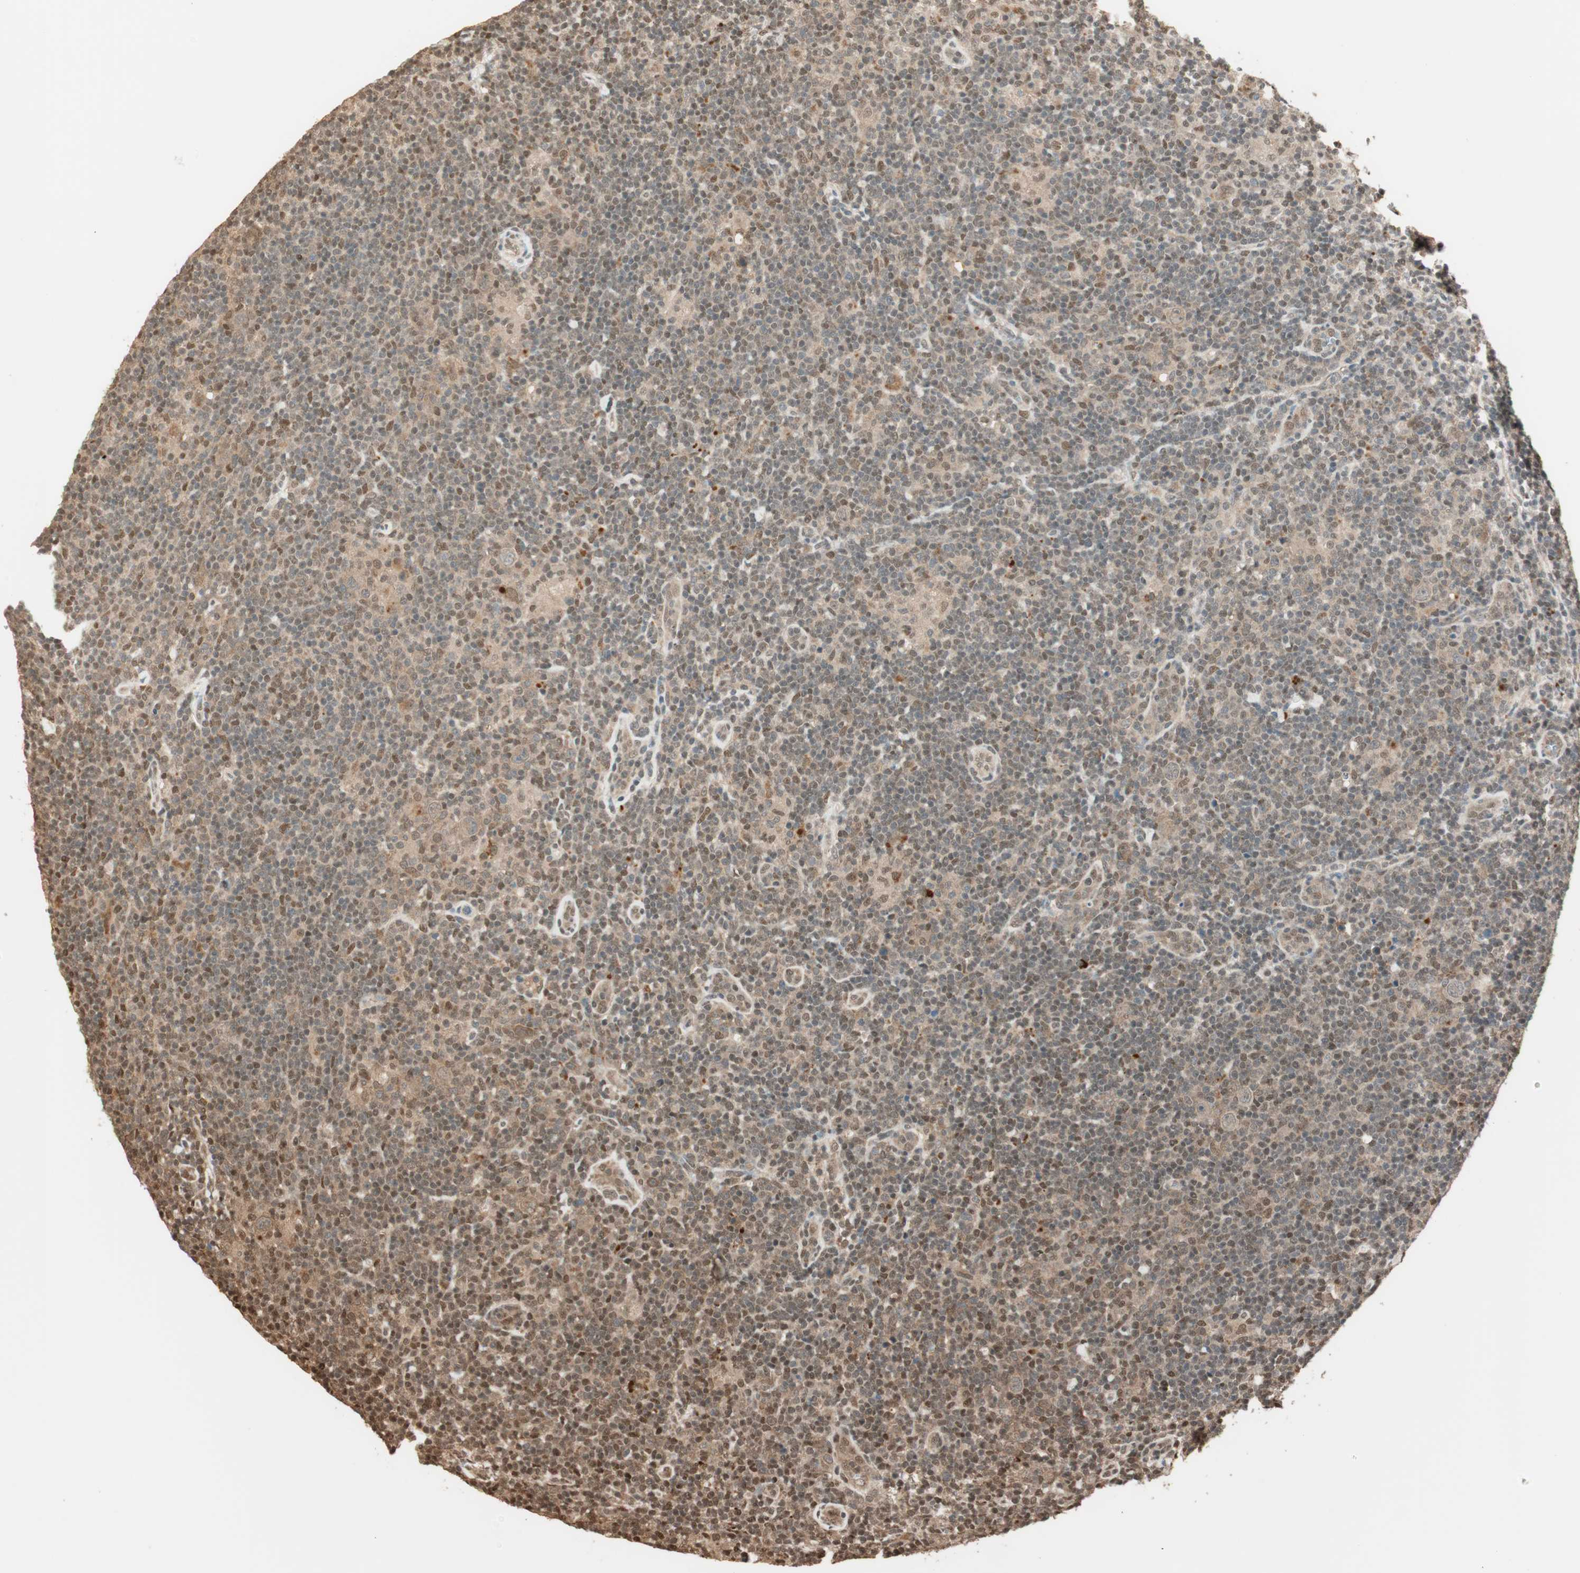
{"staining": {"intensity": "weak", "quantity": ">75%", "location": "cytoplasmic/membranous"}, "tissue": "lymphoma", "cell_type": "Tumor cells", "image_type": "cancer", "snomed": [{"axis": "morphology", "description": "Hodgkin's disease, NOS"}, {"axis": "topography", "description": "Lymph node"}], "caption": "A histopathology image of Hodgkin's disease stained for a protein demonstrates weak cytoplasmic/membranous brown staining in tumor cells.", "gene": "ZNF443", "patient": {"sex": "female", "age": 57}}